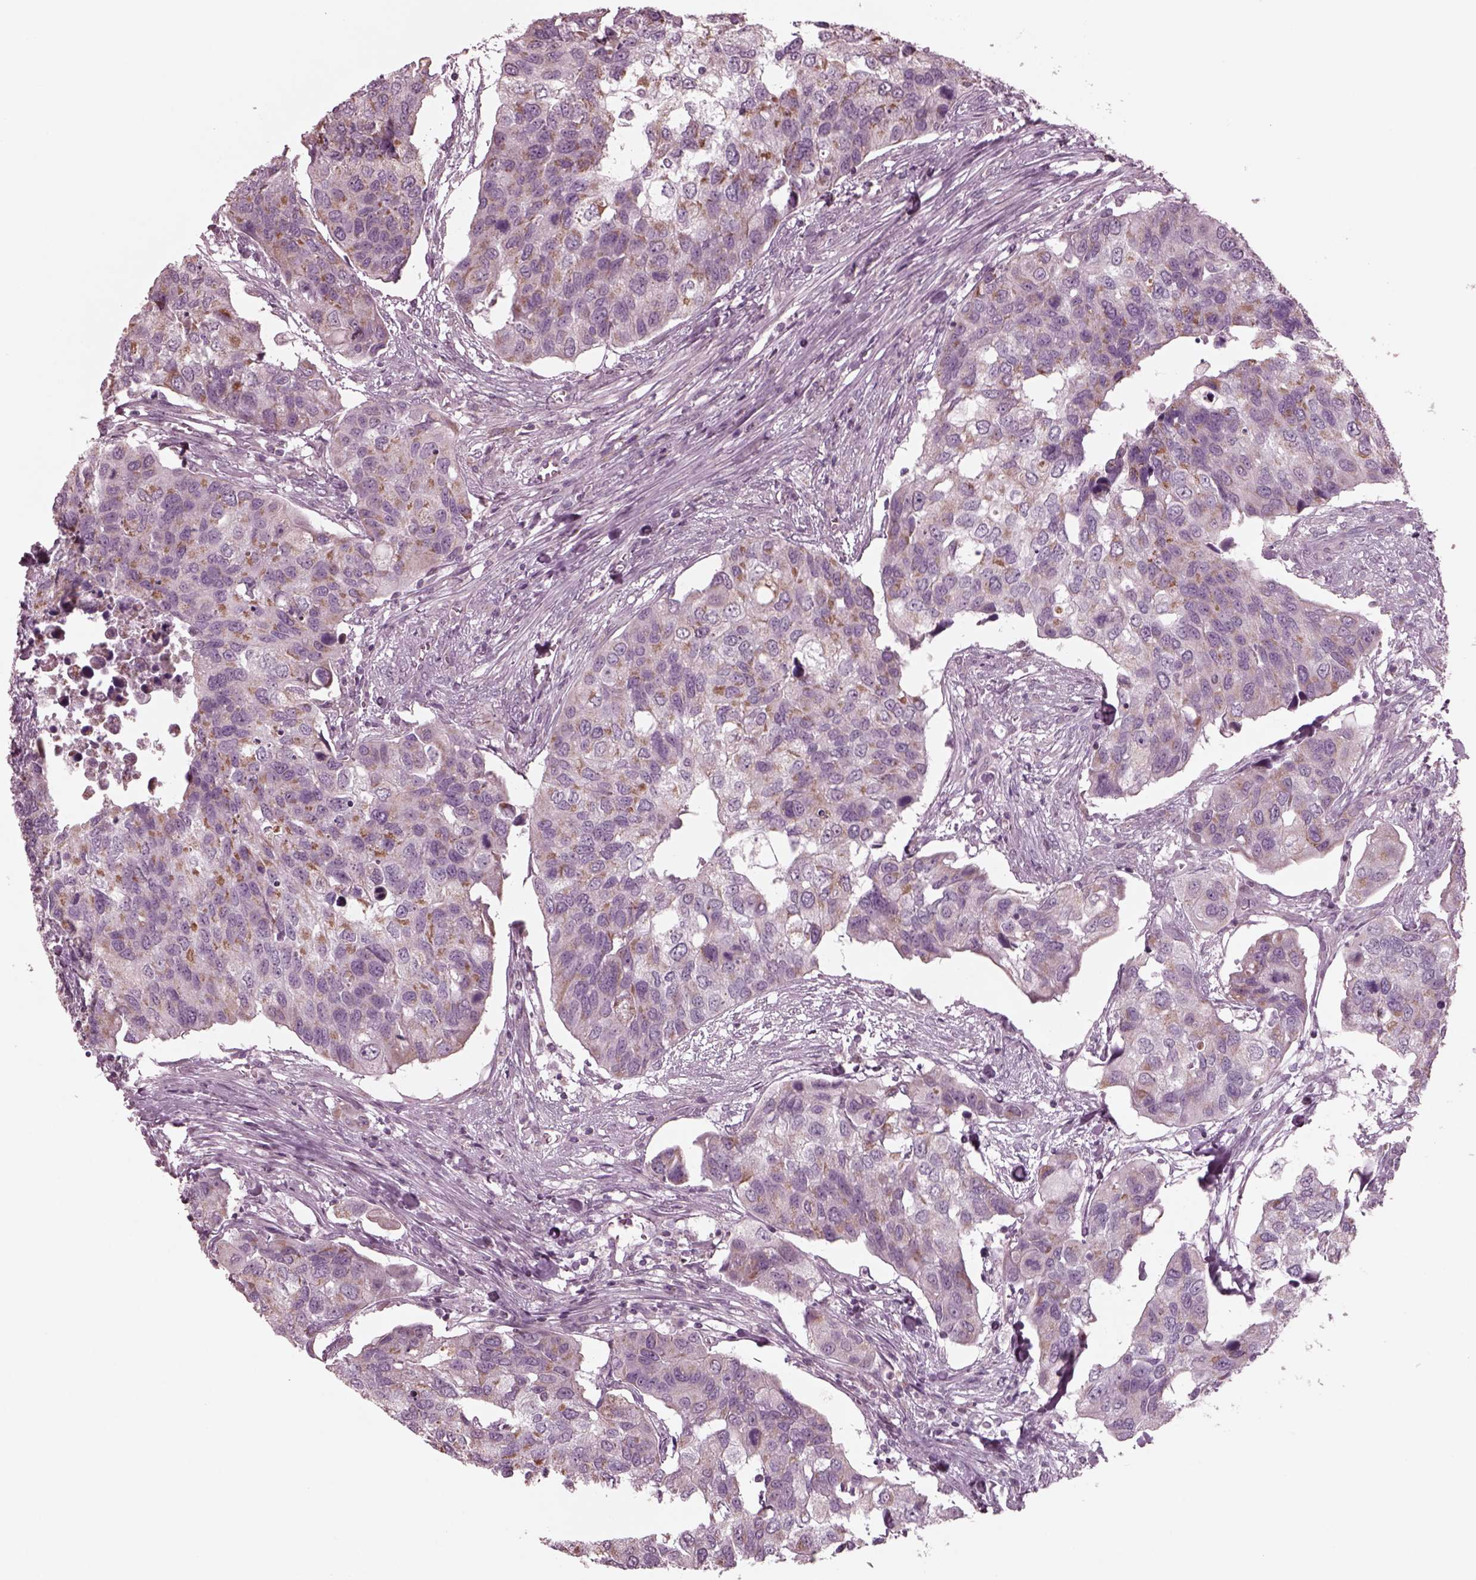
{"staining": {"intensity": "moderate", "quantity": "<25%", "location": "cytoplasmic/membranous"}, "tissue": "urothelial cancer", "cell_type": "Tumor cells", "image_type": "cancer", "snomed": [{"axis": "morphology", "description": "Urothelial carcinoma, High grade"}, {"axis": "topography", "description": "Urinary bladder"}], "caption": "A brown stain shows moderate cytoplasmic/membranous staining of a protein in human urothelial cancer tumor cells.", "gene": "CELSR3", "patient": {"sex": "male", "age": 60}}